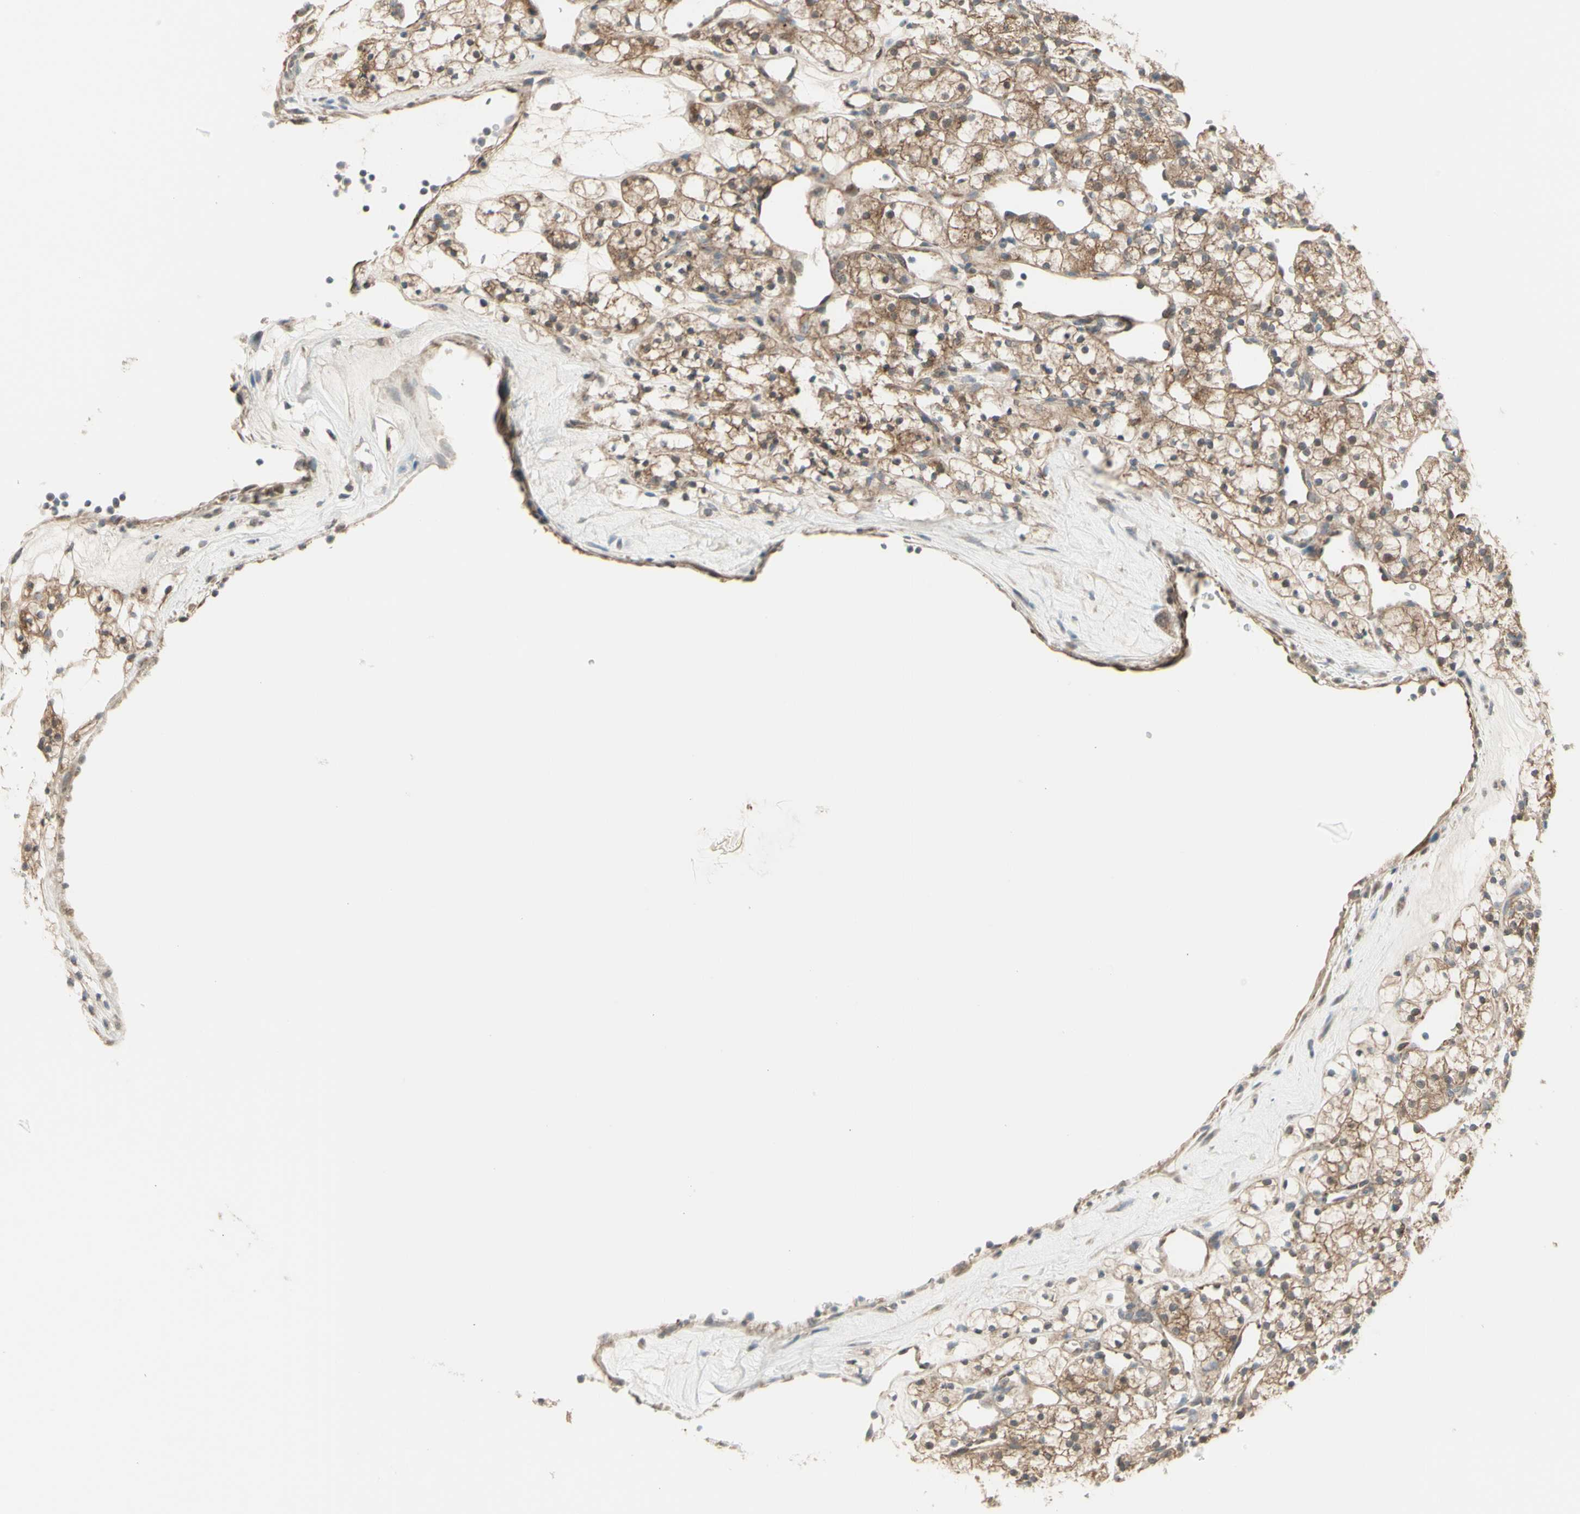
{"staining": {"intensity": "moderate", "quantity": ">75%", "location": "cytoplasmic/membranous"}, "tissue": "renal cancer", "cell_type": "Tumor cells", "image_type": "cancer", "snomed": [{"axis": "morphology", "description": "Adenocarcinoma, NOS"}, {"axis": "topography", "description": "Kidney"}], "caption": "Moderate cytoplasmic/membranous expression is present in approximately >75% of tumor cells in adenocarcinoma (renal).", "gene": "NAXD", "patient": {"sex": "female", "age": 60}}